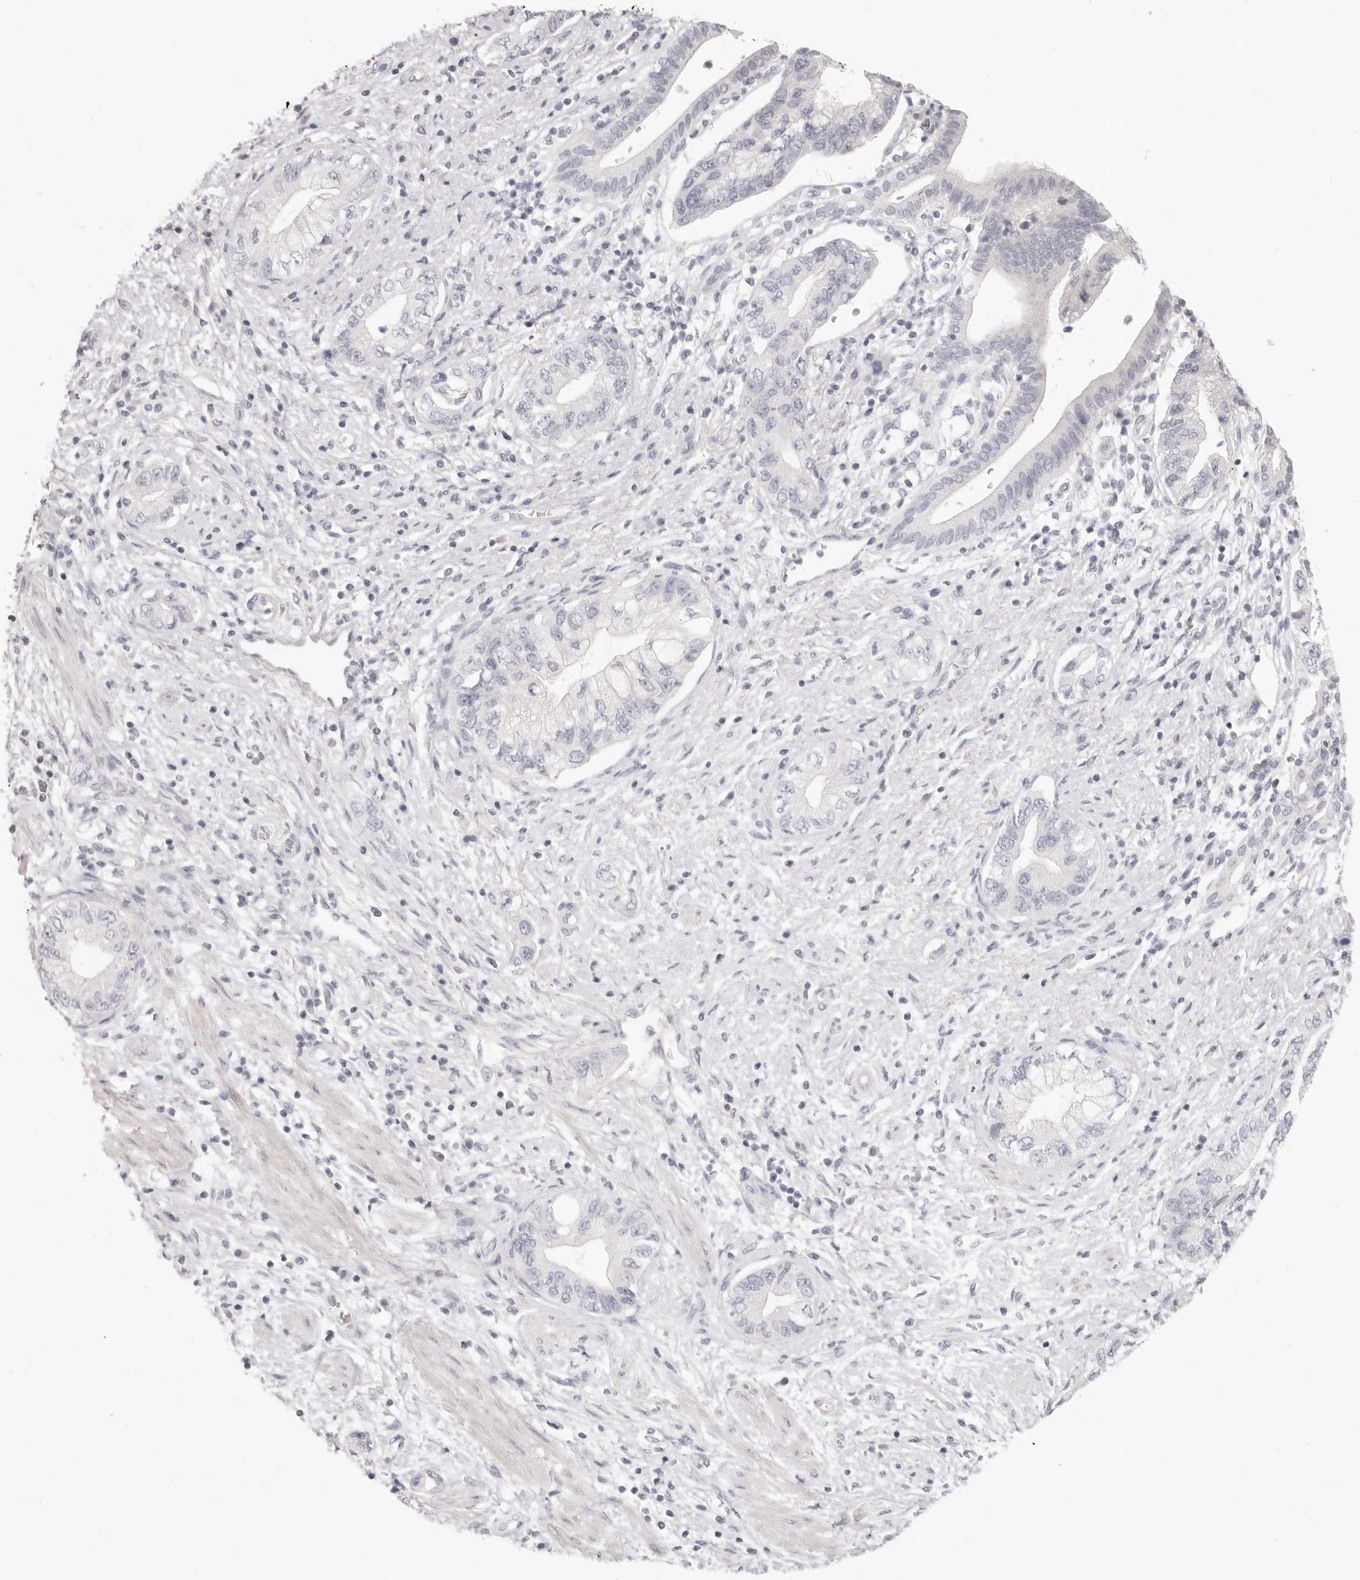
{"staining": {"intensity": "negative", "quantity": "none", "location": "none"}, "tissue": "pancreatic cancer", "cell_type": "Tumor cells", "image_type": "cancer", "snomed": [{"axis": "morphology", "description": "Adenocarcinoma, NOS"}, {"axis": "topography", "description": "Pancreas"}], "caption": "Photomicrograph shows no significant protein staining in tumor cells of pancreatic cancer.", "gene": "FABP1", "patient": {"sex": "female", "age": 73}}